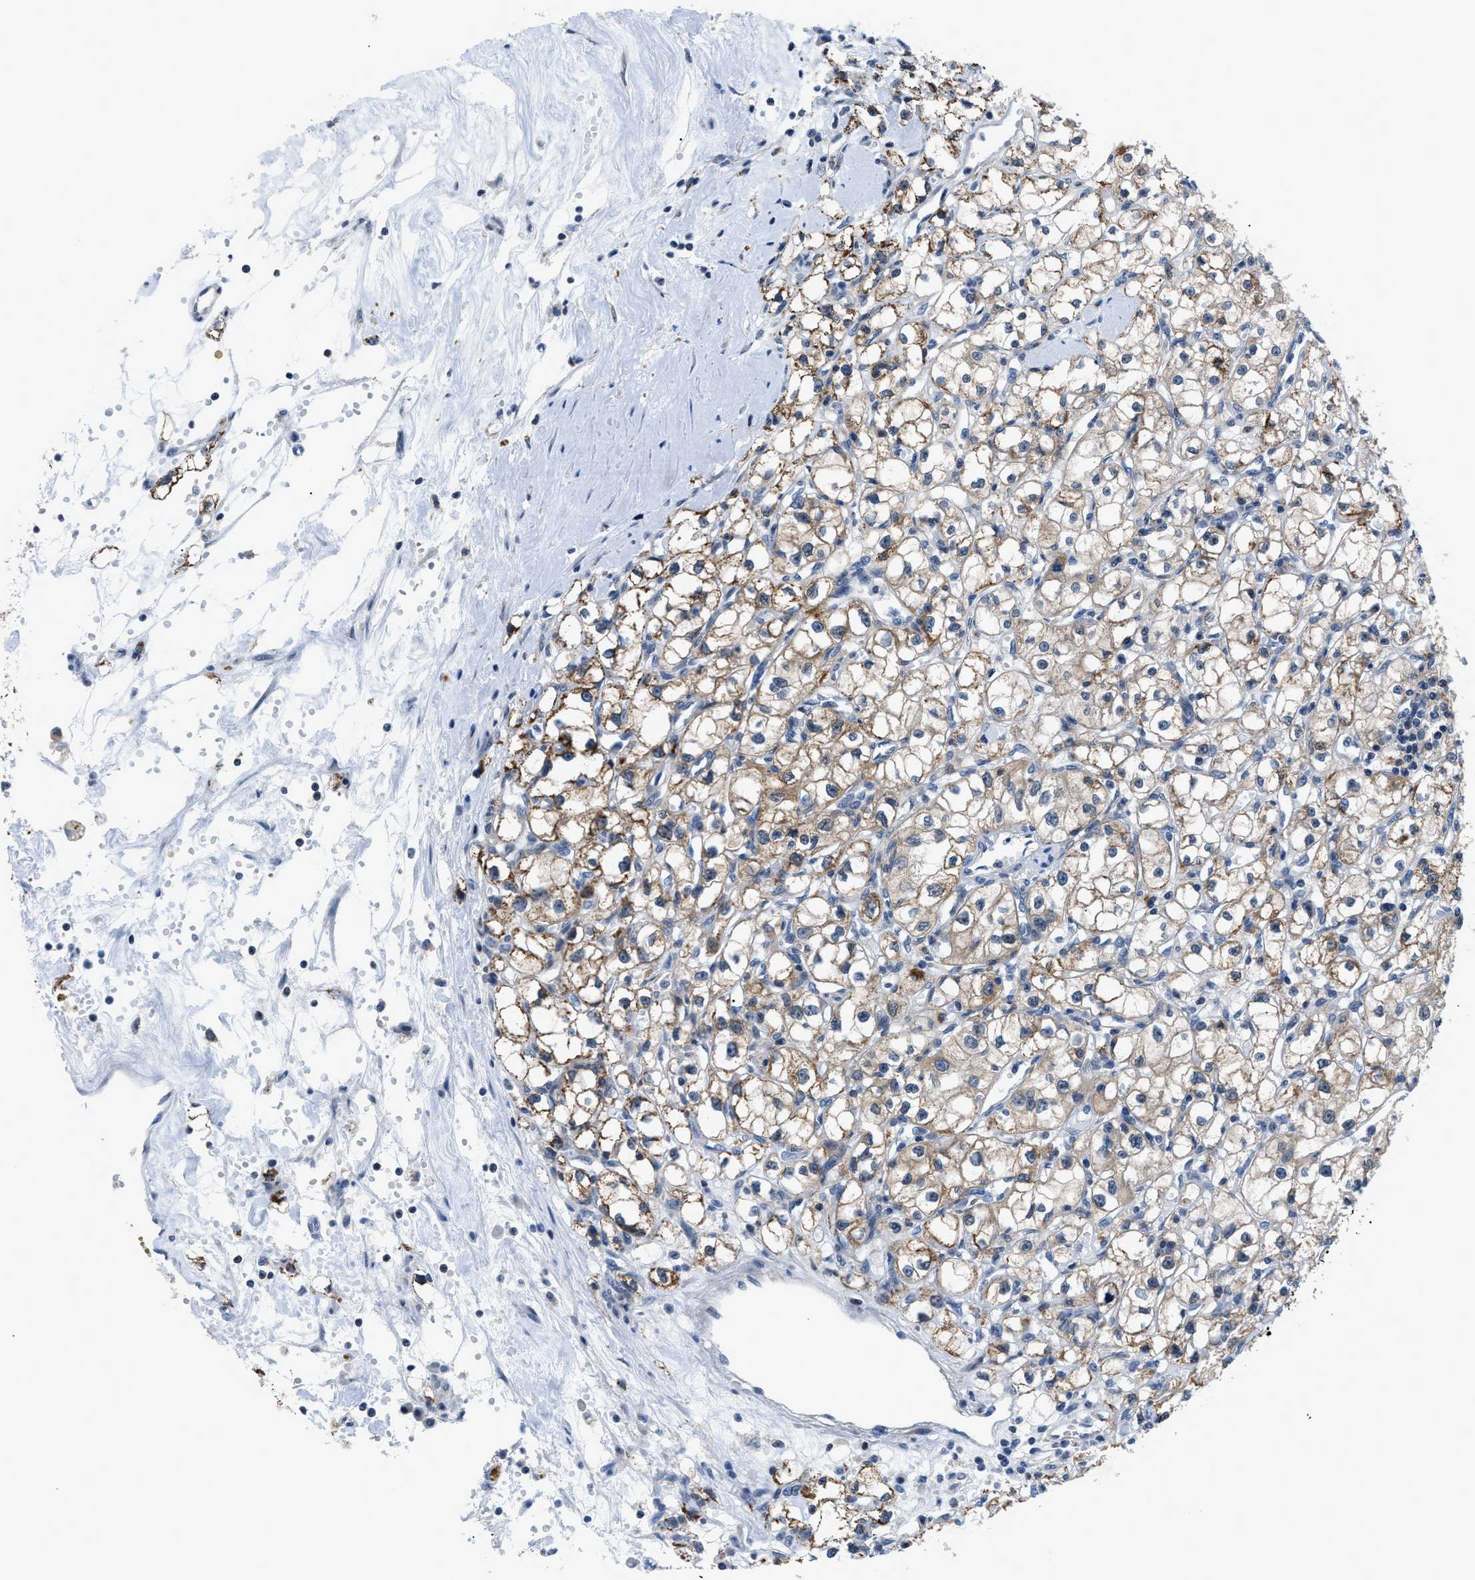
{"staining": {"intensity": "moderate", "quantity": ">75%", "location": "cytoplasmic/membranous"}, "tissue": "renal cancer", "cell_type": "Tumor cells", "image_type": "cancer", "snomed": [{"axis": "morphology", "description": "Adenocarcinoma, NOS"}, {"axis": "topography", "description": "Kidney"}], "caption": "The histopathology image demonstrates immunohistochemical staining of renal cancer (adenocarcinoma). There is moderate cytoplasmic/membranous staining is identified in about >75% of tumor cells.", "gene": "TMEM45B", "patient": {"sex": "male", "age": 56}}